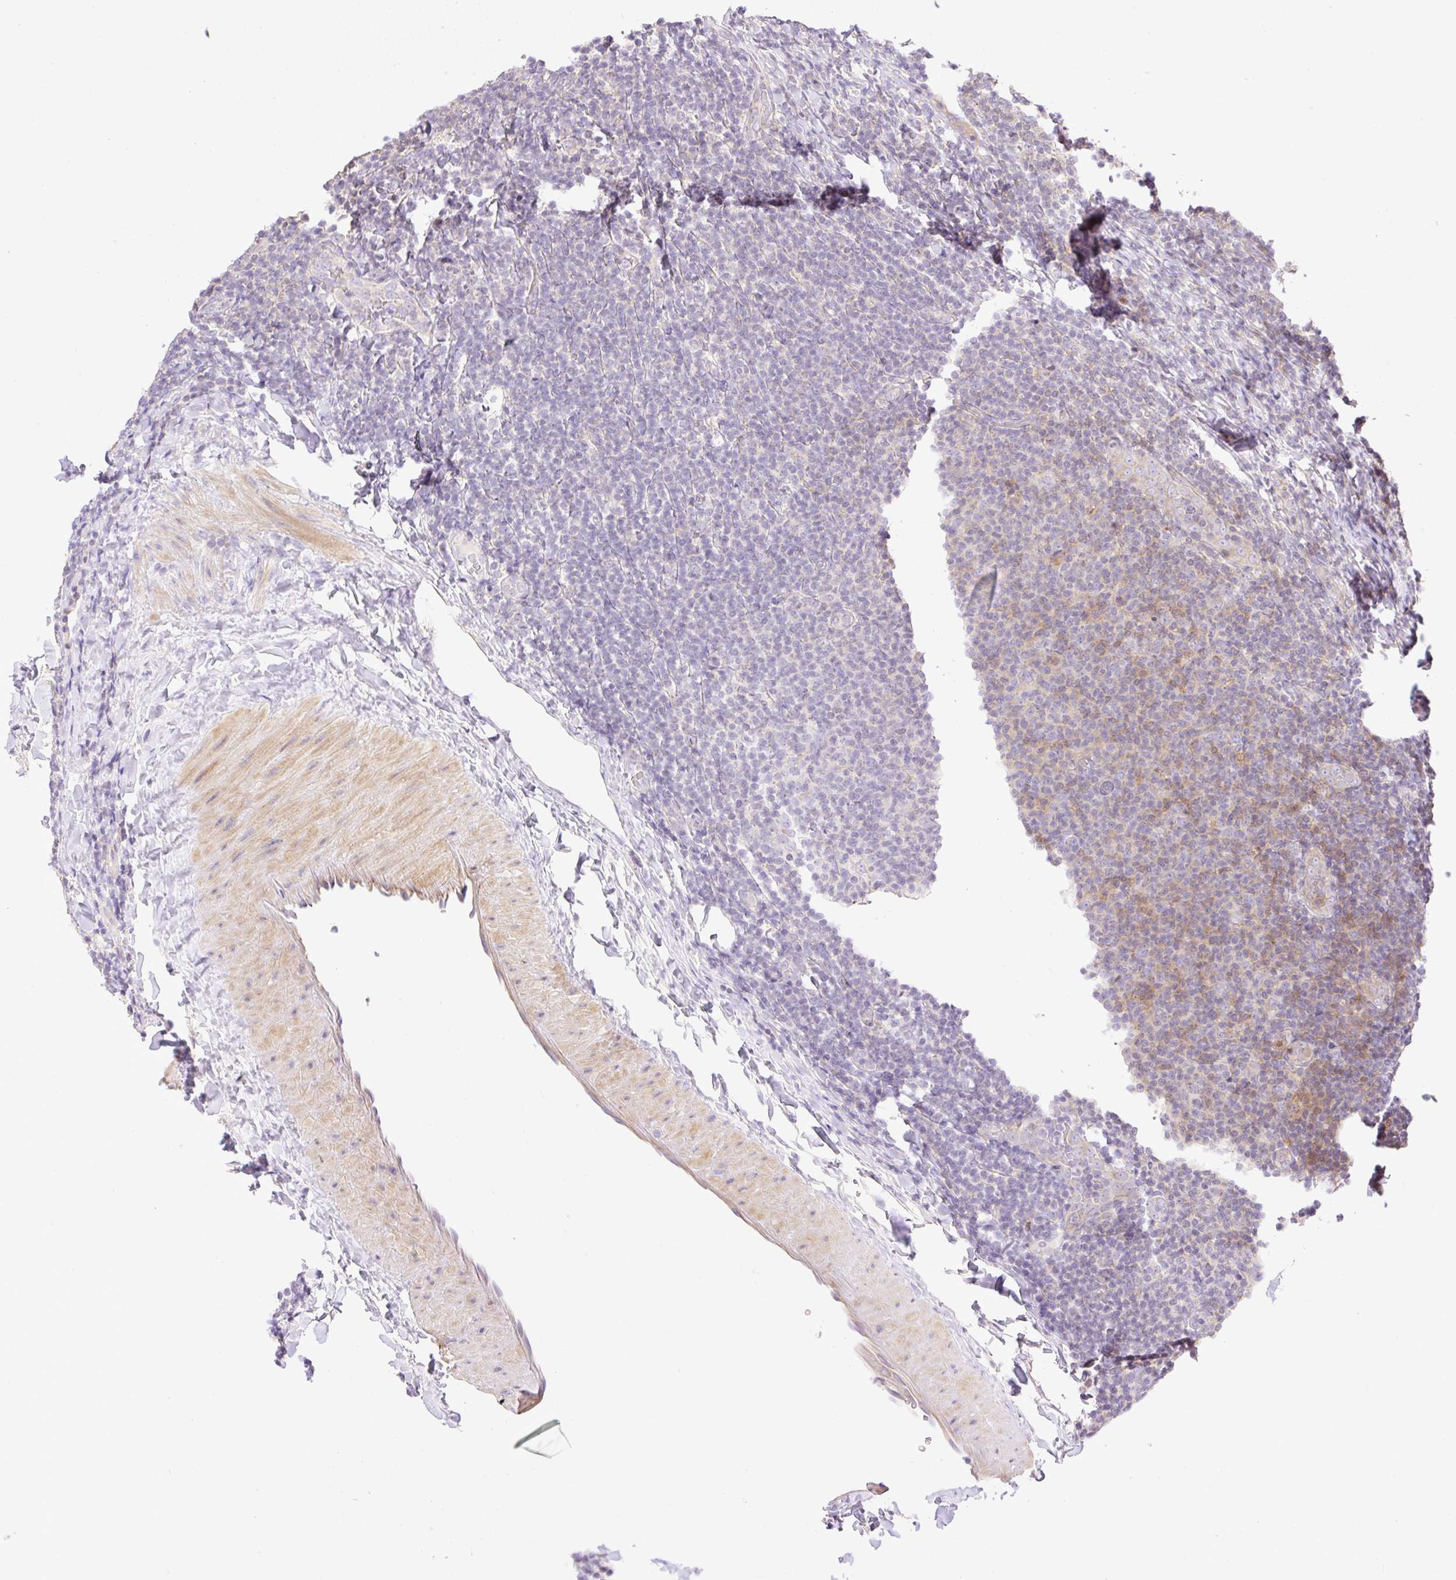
{"staining": {"intensity": "weak", "quantity": "<25%", "location": "cytoplasmic/membranous"}, "tissue": "lymphoma", "cell_type": "Tumor cells", "image_type": "cancer", "snomed": [{"axis": "morphology", "description": "Malignant lymphoma, non-Hodgkin's type, Low grade"}, {"axis": "topography", "description": "Lymph node"}], "caption": "IHC of lymphoma demonstrates no positivity in tumor cells.", "gene": "VPS25", "patient": {"sex": "male", "age": 66}}